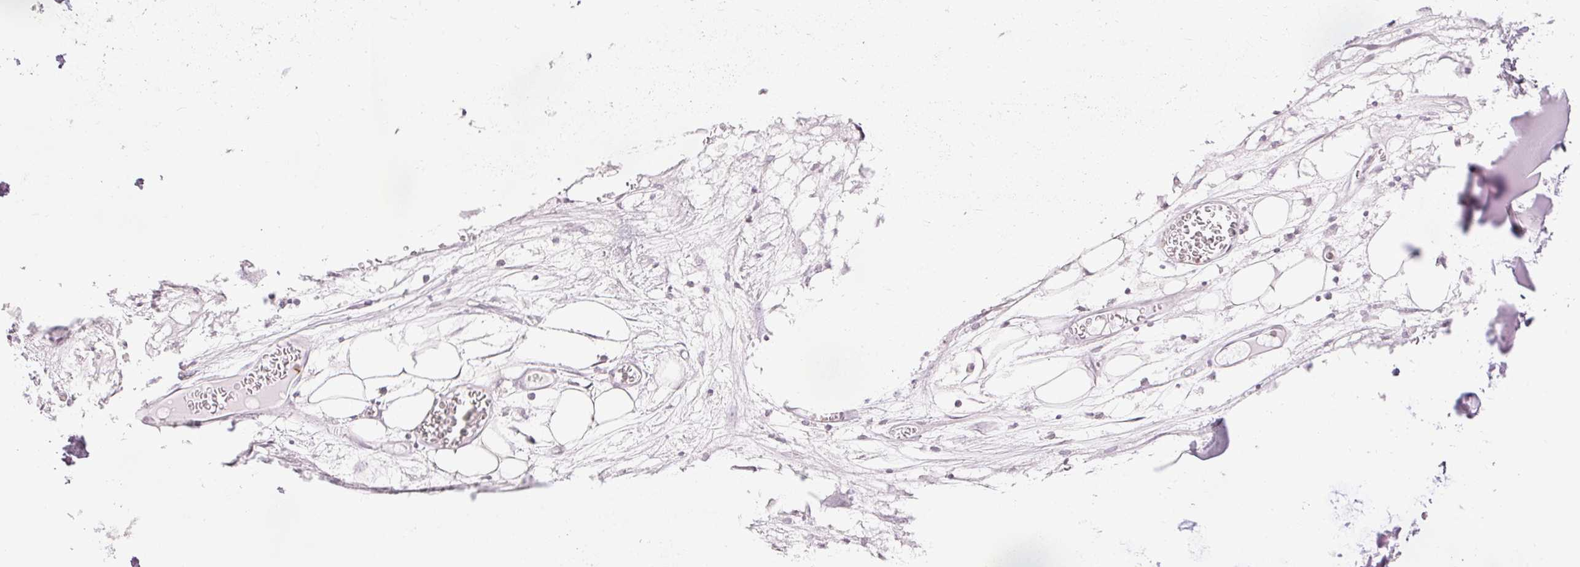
{"staining": {"intensity": "negative", "quantity": "none", "location": "none"}, "tissue": "adipose tissue", "cell_type": "Adipocytes", "image_type": "normal", "snomed": [{"axis": "morphology", "description": "Normal tissue, NOS"}, {"axis": "topography", "description": "Cartilage tissue"}], "caption": "Immunohistochemistry (IHC) micrograph of normal adipose tissue: adipose tissue stained with DAB demonstrates no significant protein expression in adipocytes.", "gene": "PRDX5", "patient": {"sex": "male", "age": 57}}